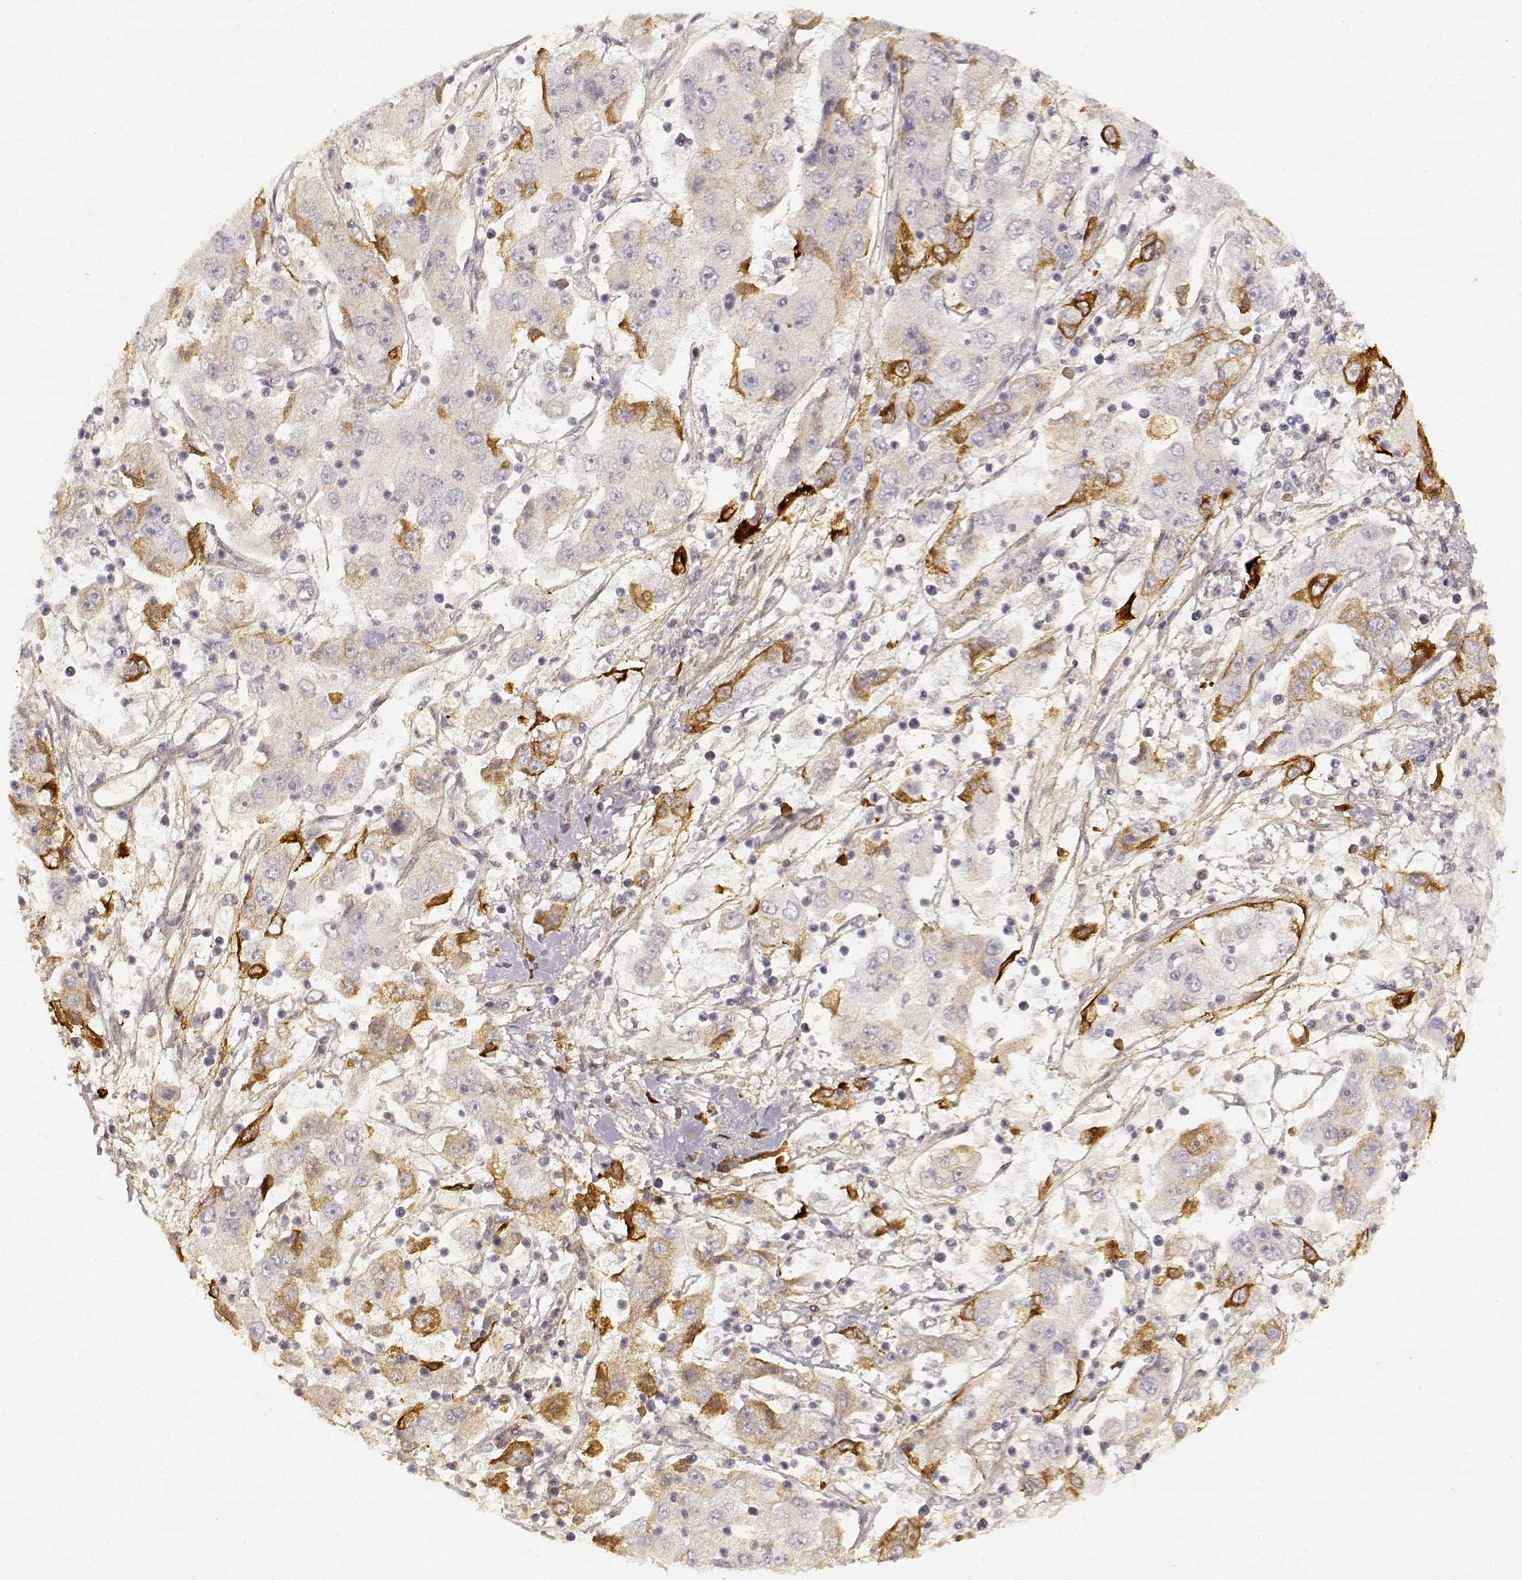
{"staining": {"intensity": "strong", "quantity": "<25%", "location": "cytoplasmic/membranous"}, "tissue": "cervical cancer", "cell_type": "Tumor cells", "image_type": "cancer", "snomed": [{"axis": "morphology", "description": "Squamous cell carcinoma, NOS"}, {"axis": "topography", "description": "Cervix"}], "caption": "Protein staining of squamous cell carcinoma (cervical) tissue reveals strong cytoplasmic/membranous staining in about <25% of tumor cells.", "gene": "LAMC2", "patient": {"sex": "female", "age": 36}}